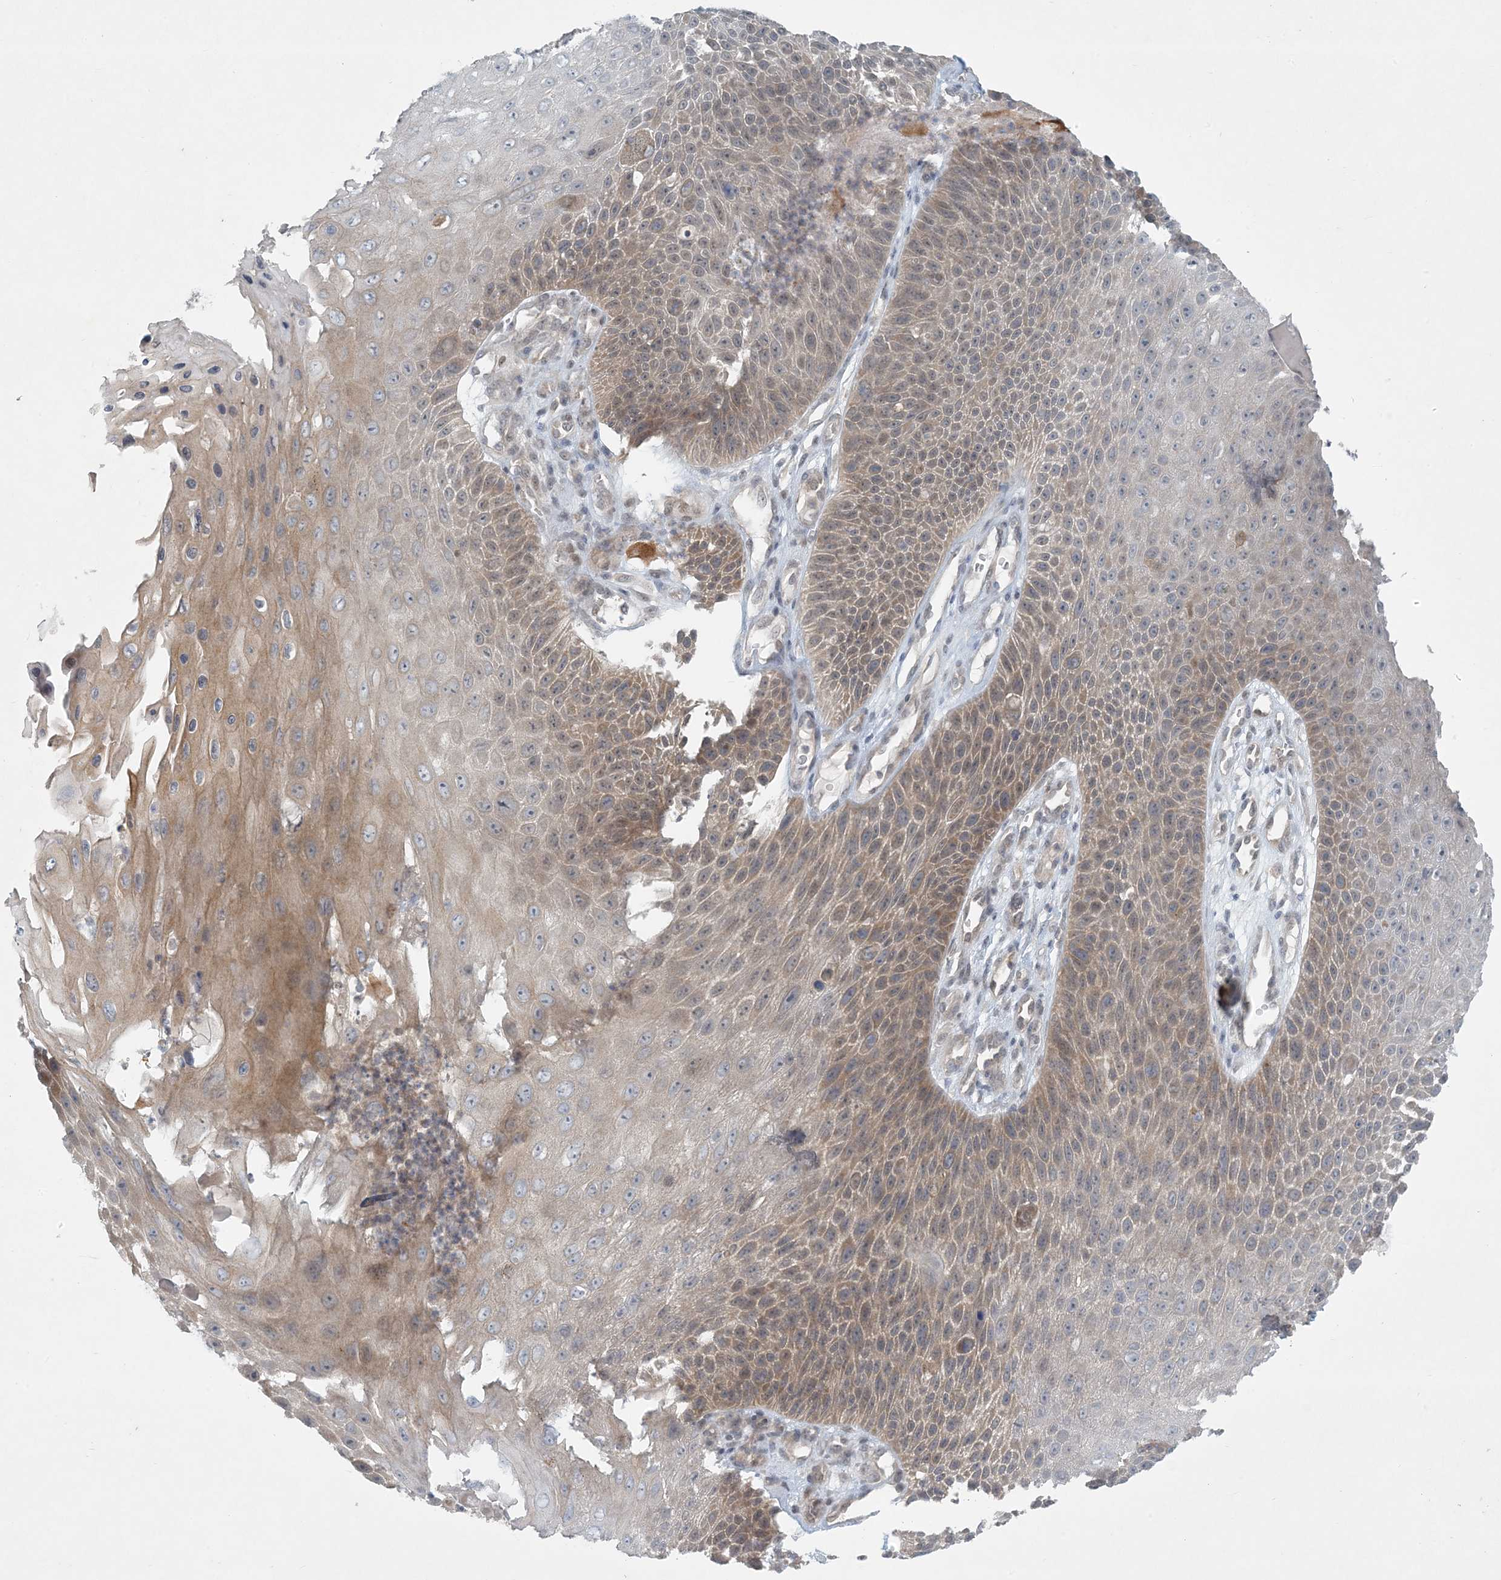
{"staining": {"intensity": "moderate", "quantity": ">75%", "location": "cytoplasmic/membranous"}, "tissue": "skin cancer", "cell_type": "Tumor cells", "image_type": "cancer", "snomed": [{"axis": "morphology", "description": "Squamous cell carcinoma, NOS"}, {"axis": "topography", "description": "Skin"}], "caption": "Tumor cells display moderate cytoplasmic/membranous staining in approximately >75% of cells in skin cancer.", "gene": "OBI1", "patient": {"sex": "female", "age": 88}}